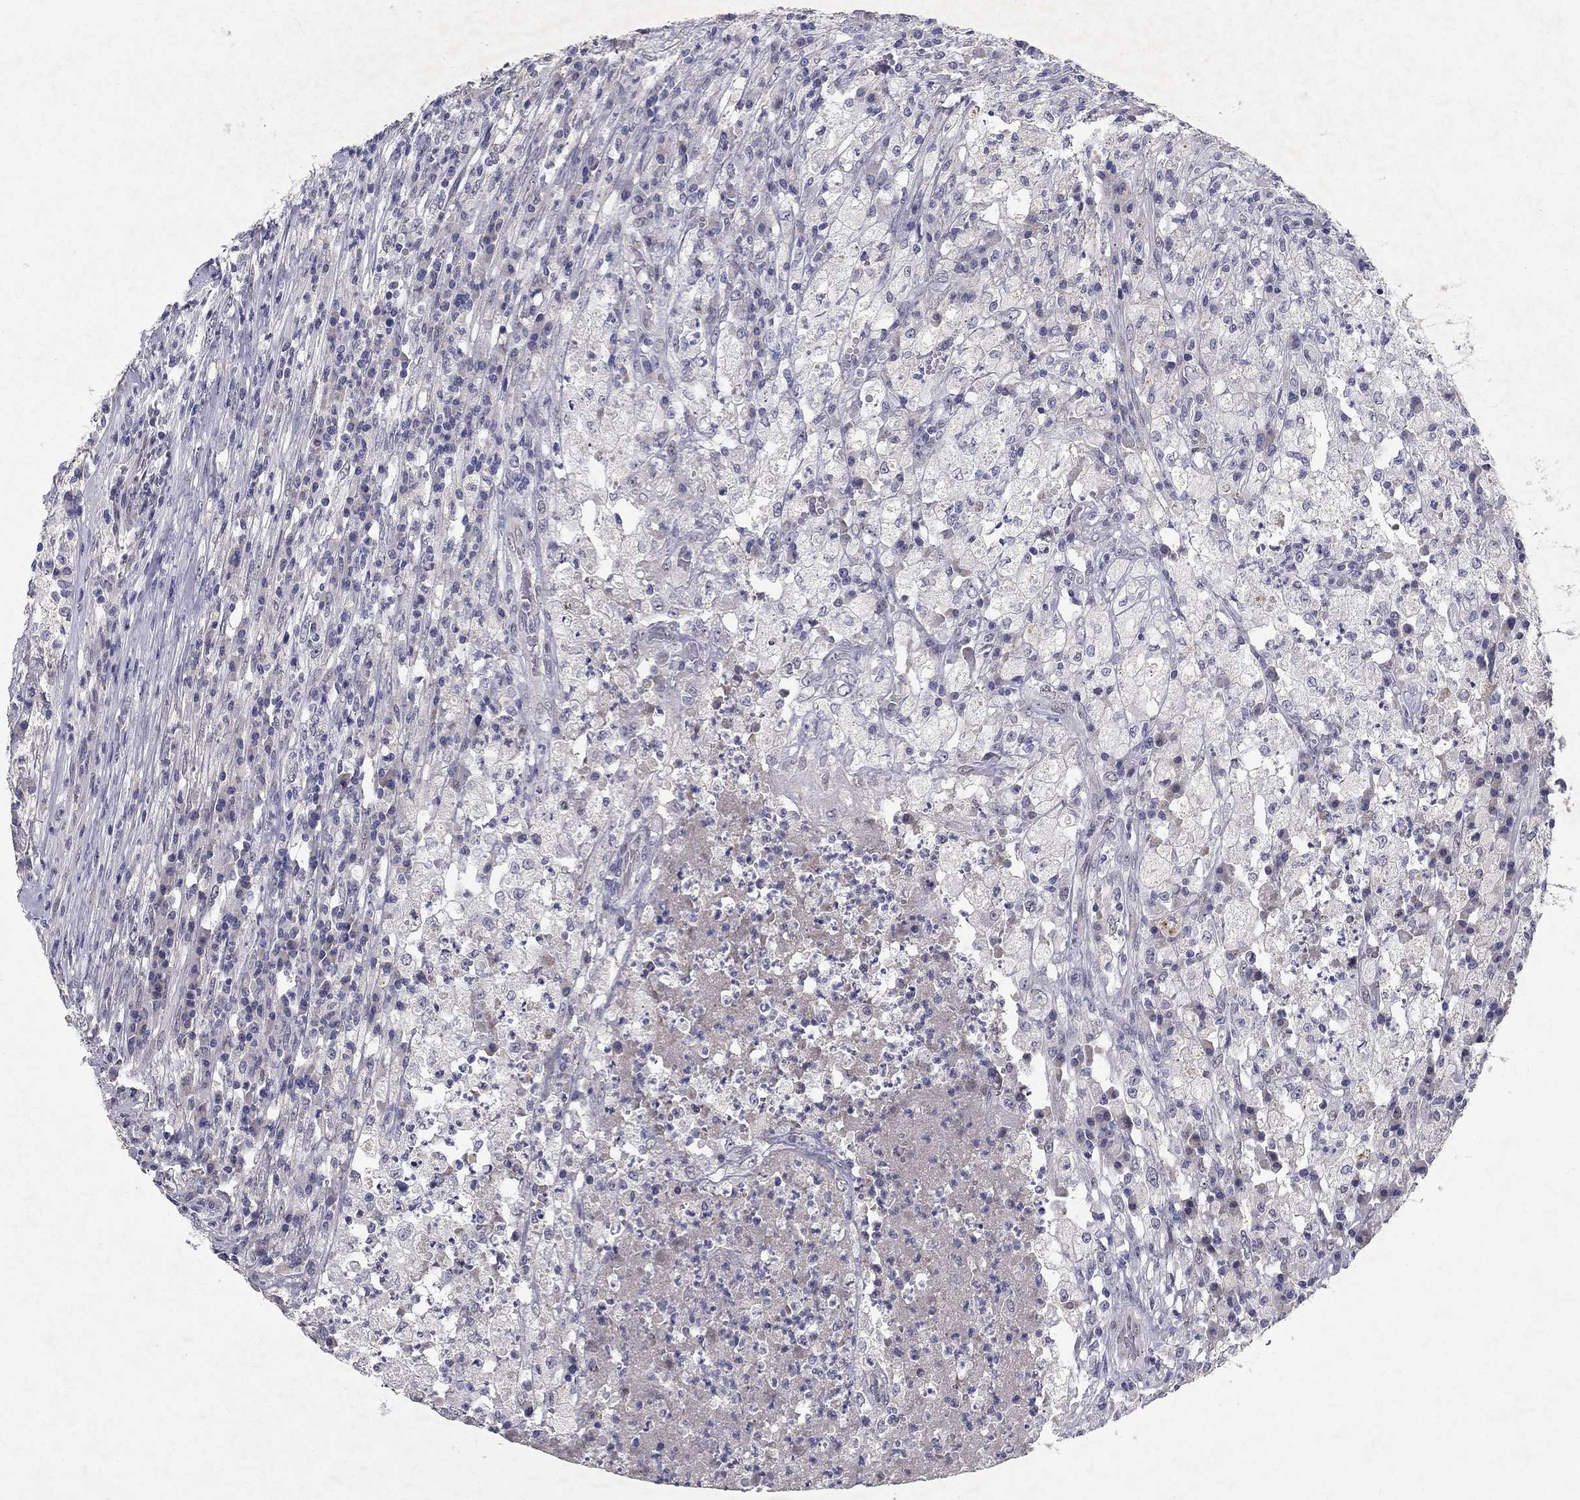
{"staining": {"intensity": "negative", "quantity": "none", "location": "none"}, "tissue": "testis cancer", "cell_type": "Tumor cells", "image_type": "cancer", "snomed": [{"axis": "morphology", "description": "Necrosis, NOS"}, {"axis": "morphology", "description": "Carcinoma, Embryonal, NOS"}, {"axis": "topography", "description": "Testis"}], "caption": "The micrograph shows no significant staining in tumor cells of testis cancer.", "gene": "RBFOX1", "patient": {"sex": "male", "age": 19}}